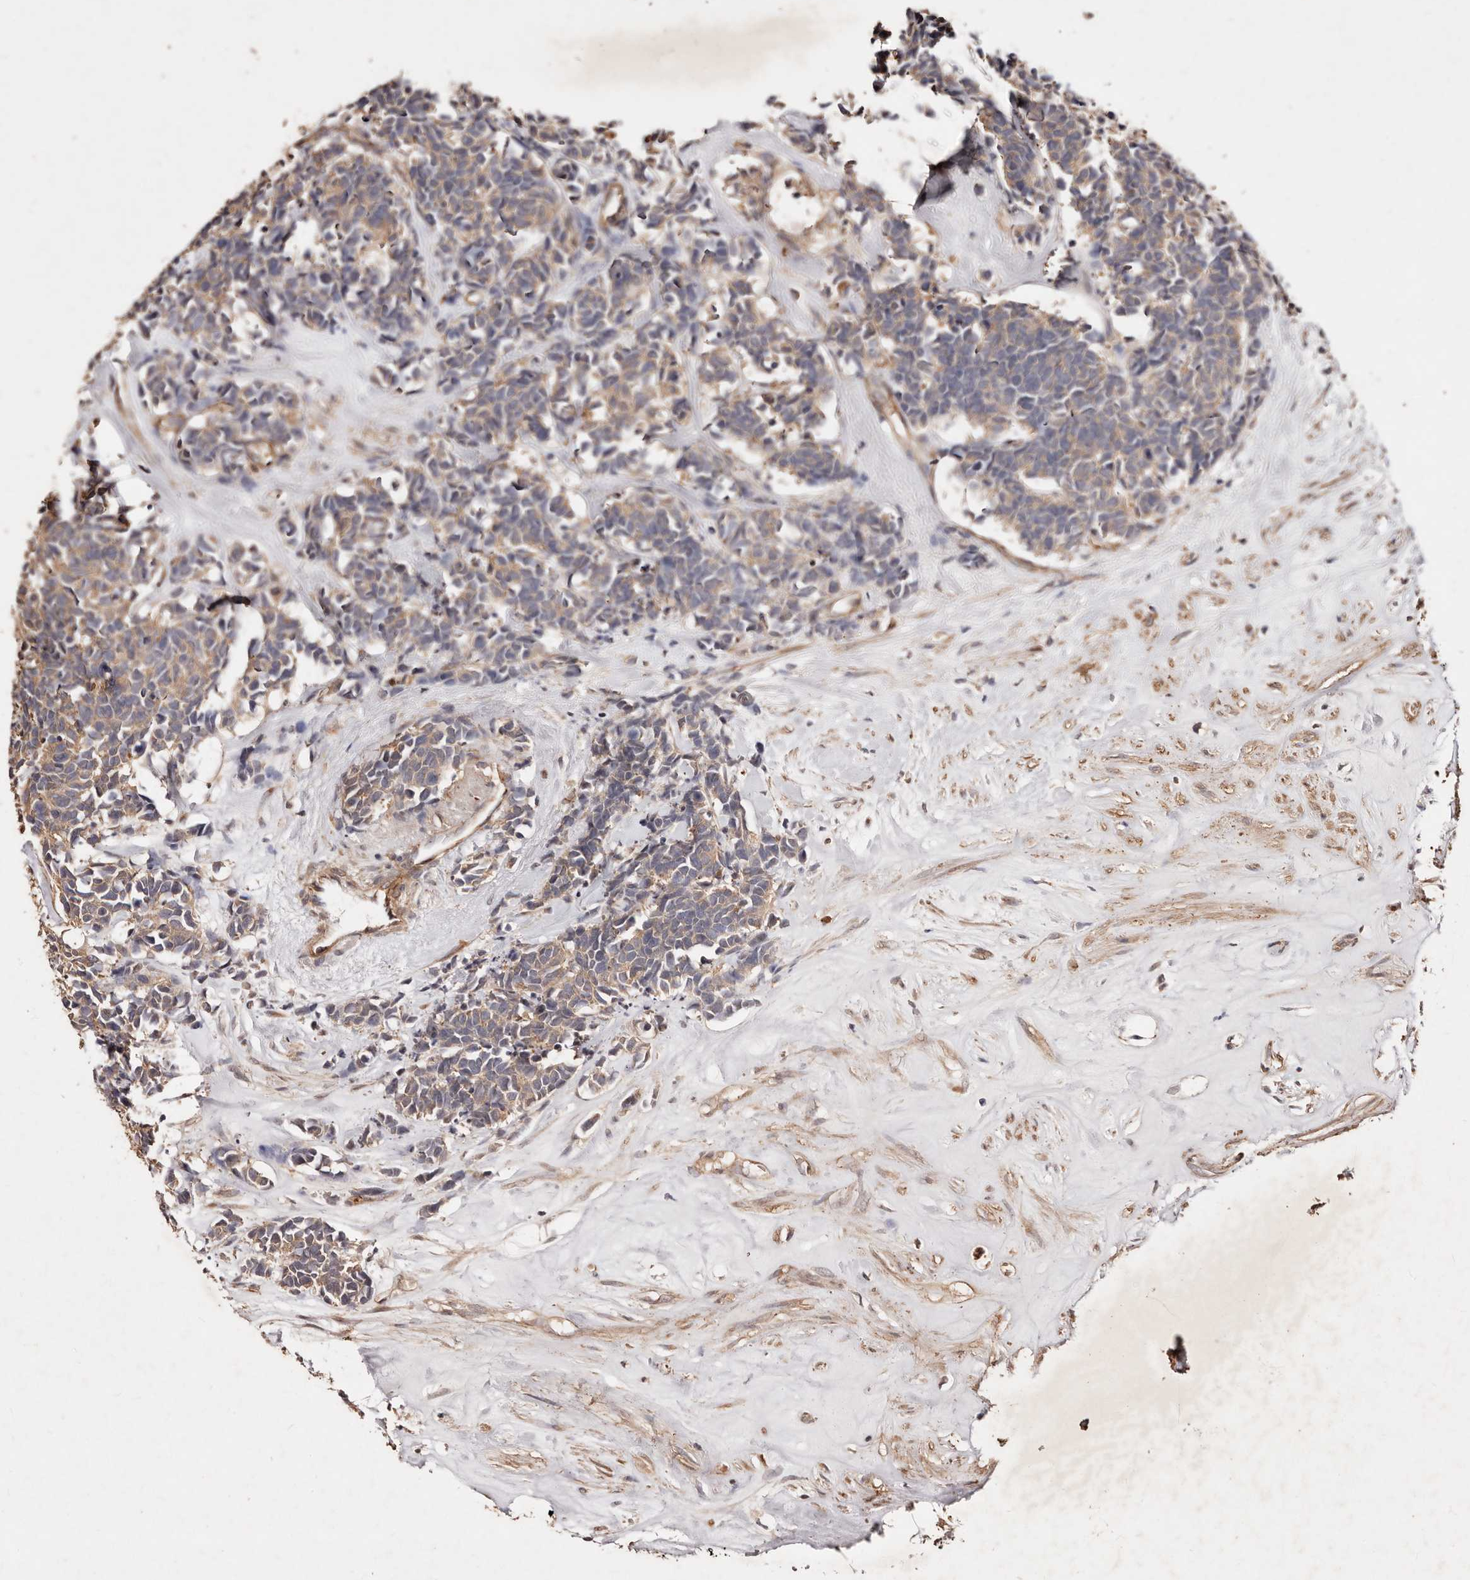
{"staining": {"intensity": "weak", "quantity": ">75%", "location": "cytoplasmic/membranous"}, "tissue": "carcinoid", "cell_type": "Tumor cells", "image_type": "cancer", "snomed": [{"axis": "morphology", "description": "Carcinoma, NOS"}, {"axis": "morphology", "description": "Carcinoid, malignant, NOS"}, {"axis": "topography", "description": "Urinary bladder"}], "caption": "Weak cytoplasmic/membranous positivity is present in about >75% of tumor cells in carcinoma.", "gene": "CCL14", "patient": {"sex": "male", "age": 57}}